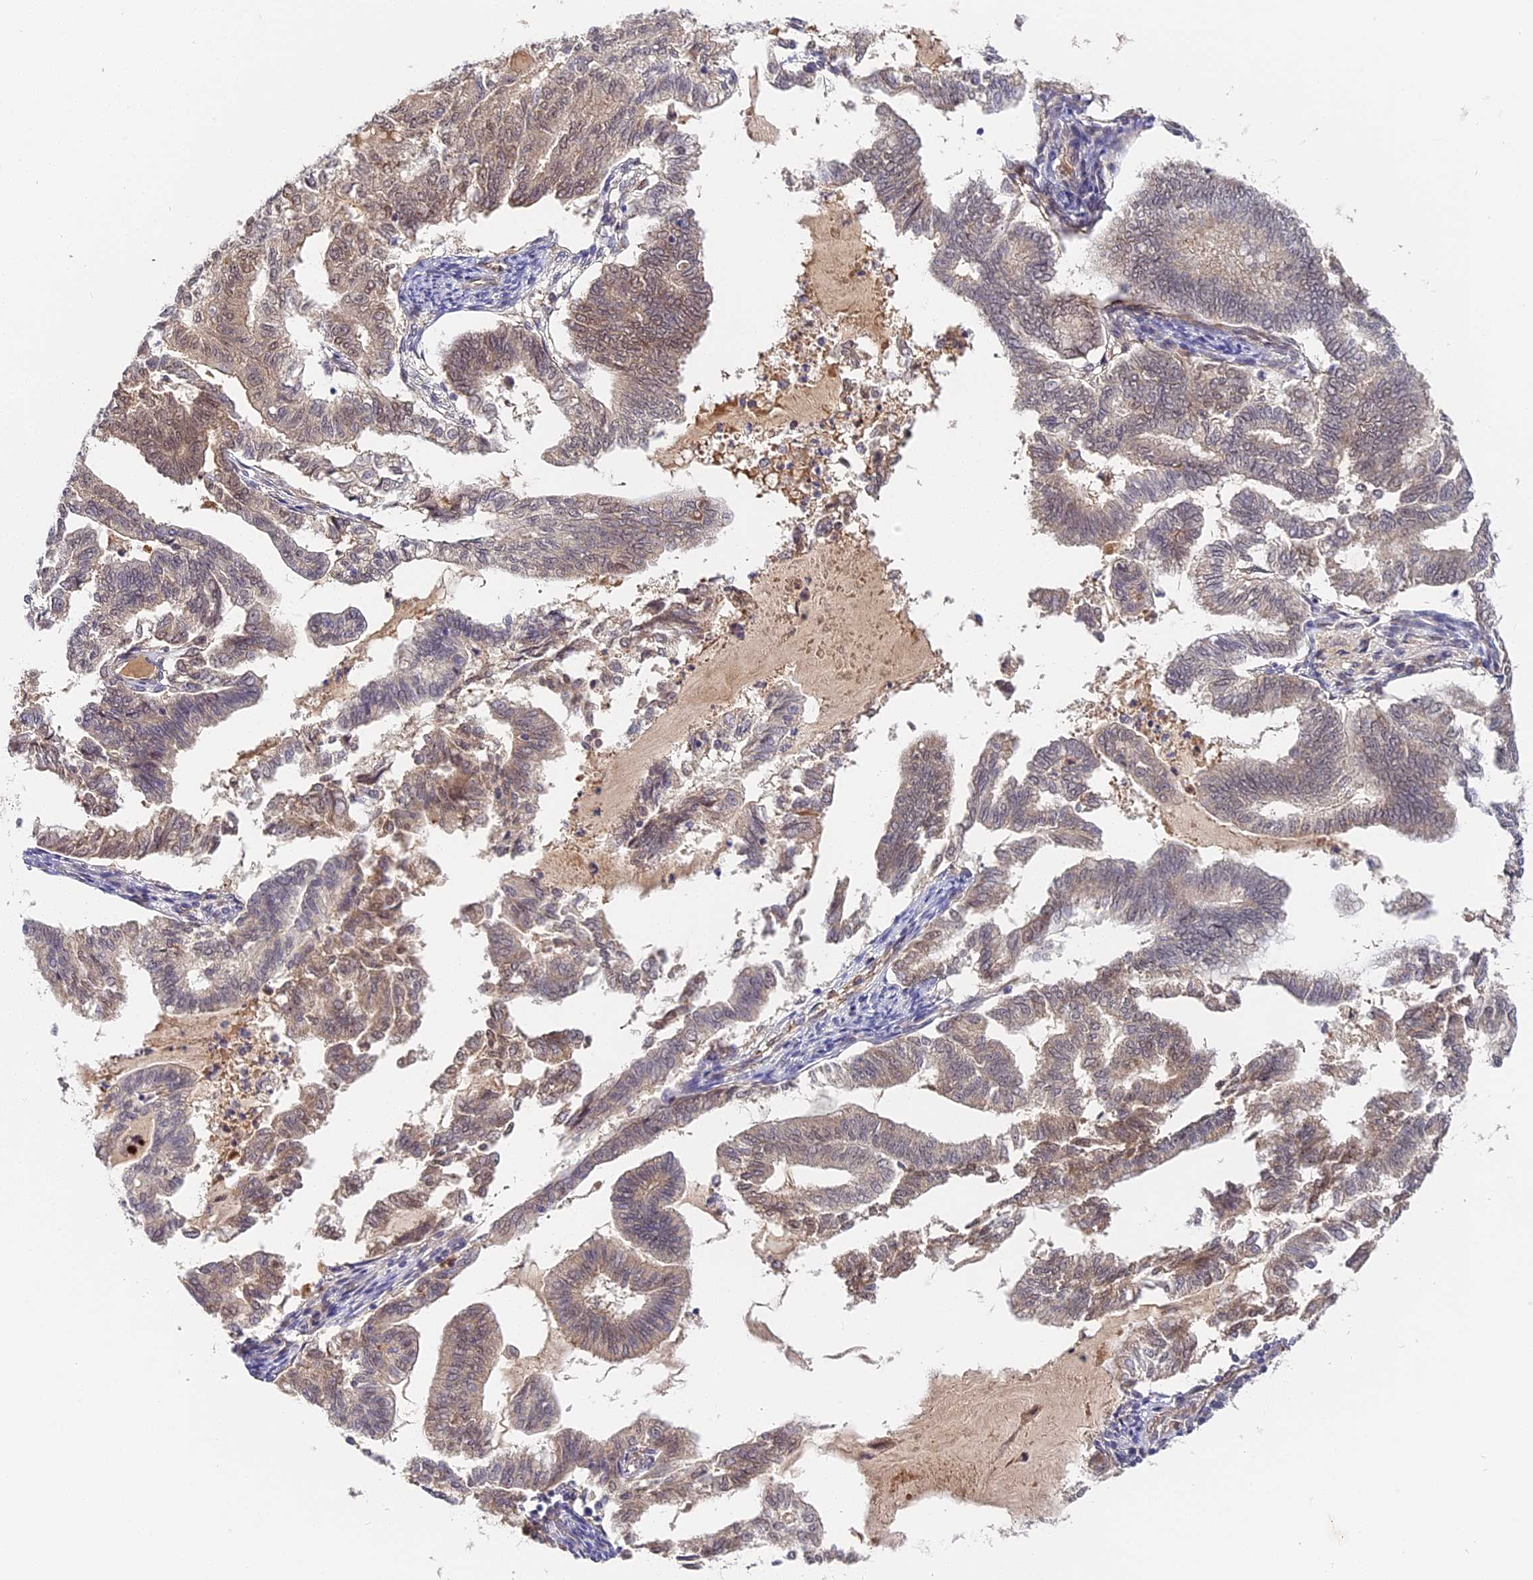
{"staining": {"intensity": "weak", "quantity": "<25%", "location": "nuclear"}, "tissue": "endometrial cancer", "cell_type": "Tumor cells", "image_type": "cancer", "snomed": [{"axis": "morphology", "description": "Adenocarcinoma, NOS"}, {"axis": "topography", "description": "Endometrium"}], "caption": "DAB (3,3'-diaminobenzidine) immunohistochemical staining of human endometrial cancer reveals no significant staining in tumor cells.", "gene": "IMPACT", "patient": {"sex": "female", "age": 79}}